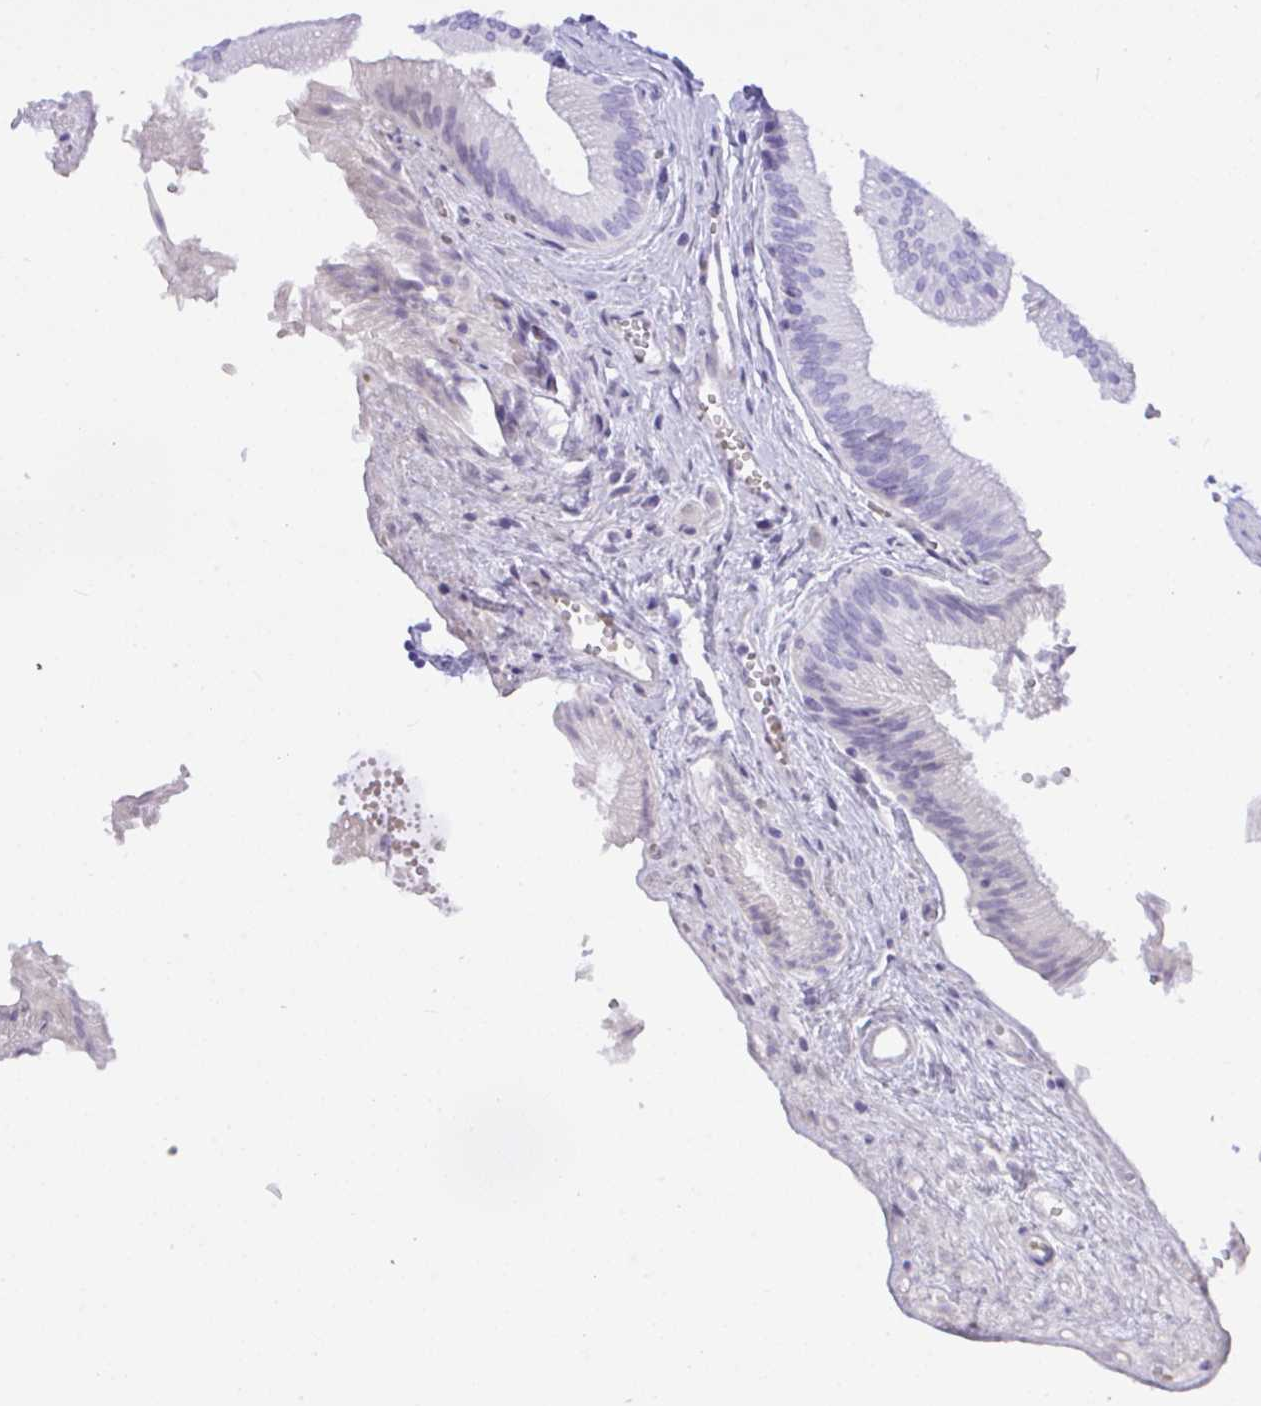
{"staining": {"intensity": "negative", "quantity": "none", "location": "none"}, "tissue": "gallbladder", "cell_type": "Glandular cells", "image_type": "normal", "snomed": [{"axis": "morphology", "description": "Normal tissue, NOS"}, {"axis": "topography", "description": "Gallbladder"}], "caption": "Immunohistochemistry (IHC) image of benign gallbladder: human gallbladder stained with DAB (3,3'-diaminobenzidine) exhibits no significant protein staining in glandular cells.", "gene": "SEL1L2", "patient": {"sex": "male", "age": 17}}